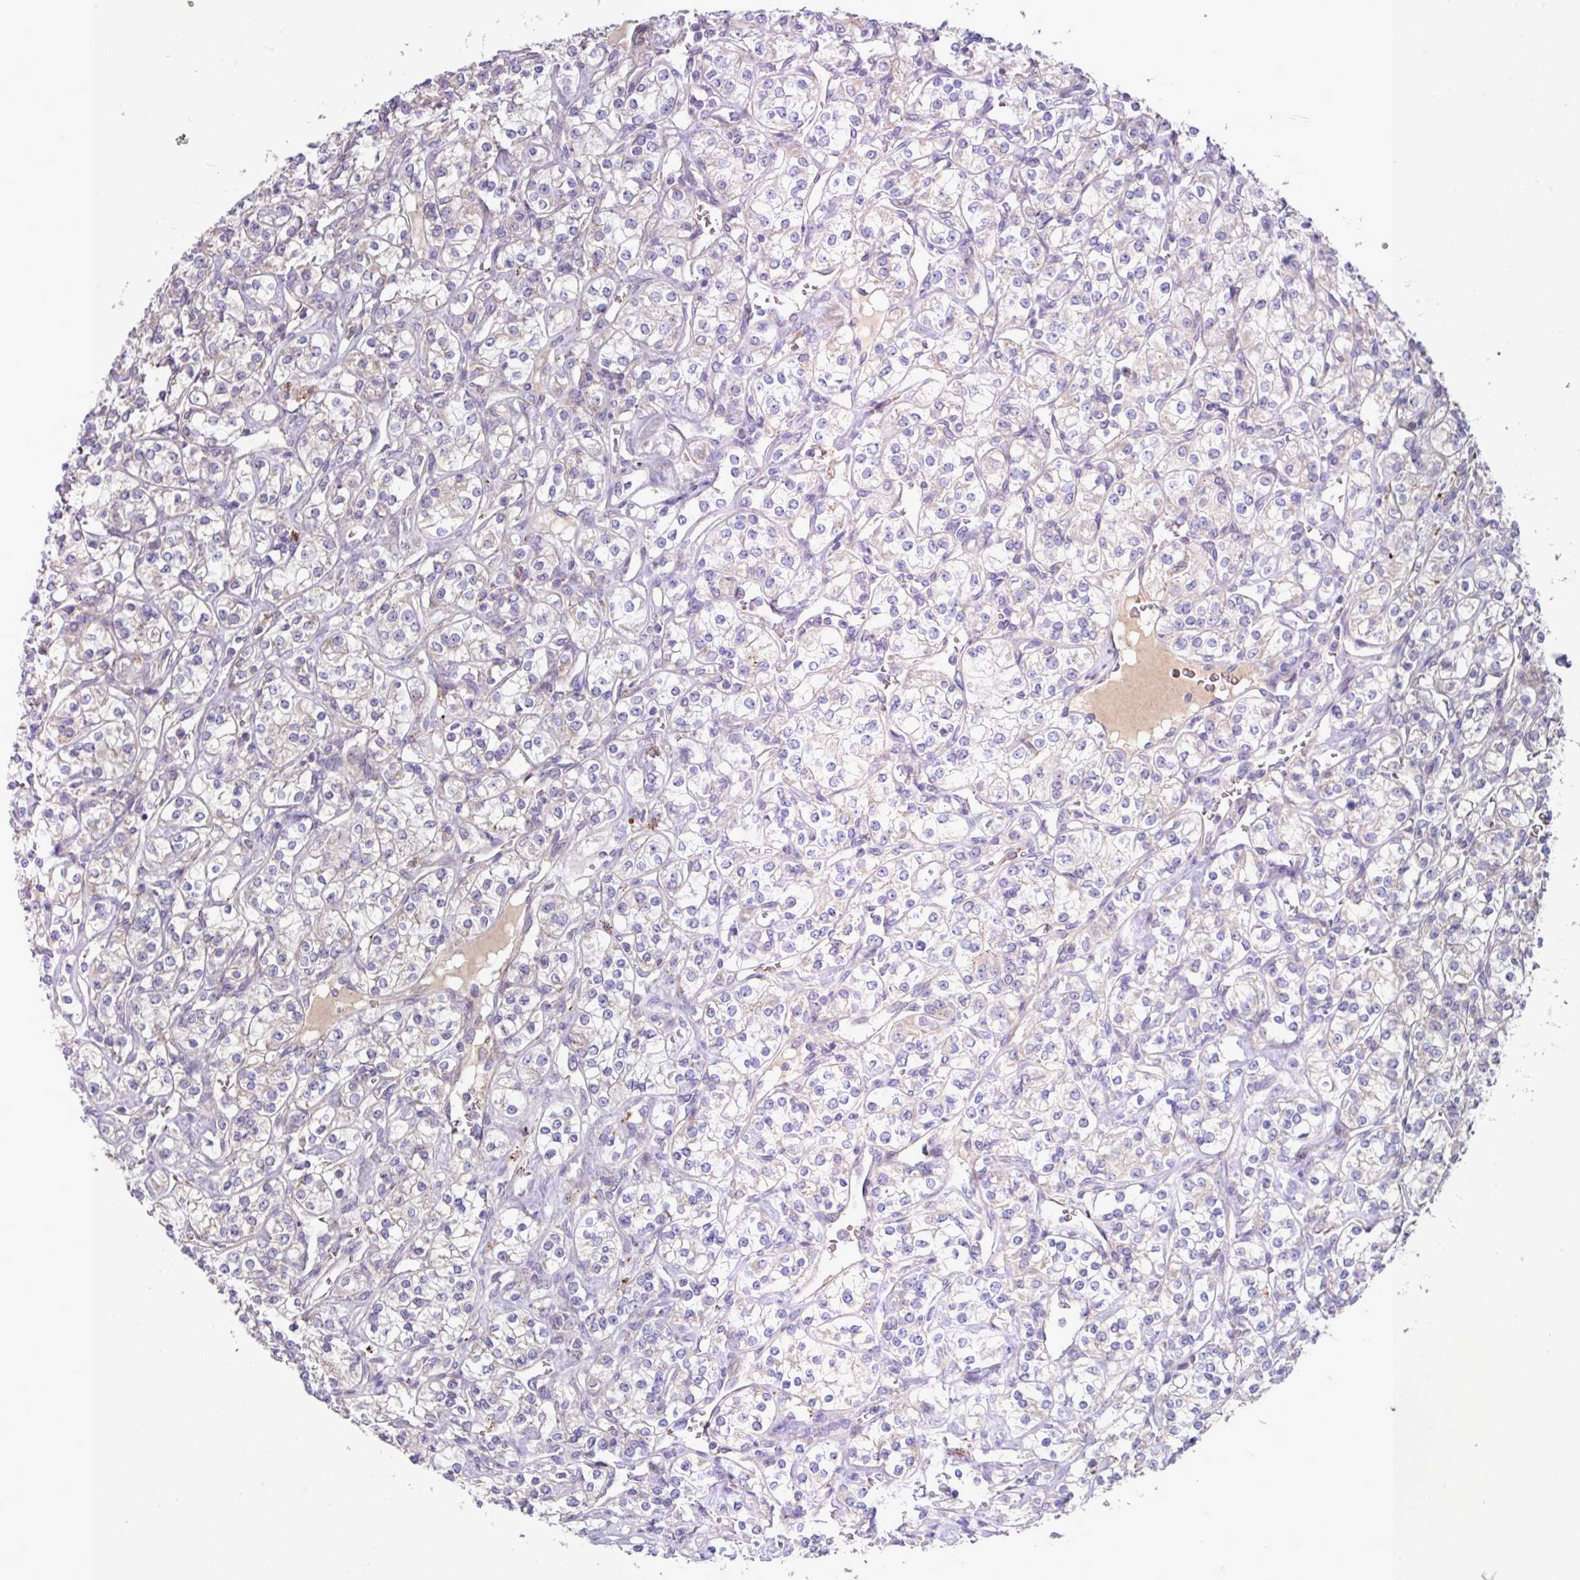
{"staining": {"intensity": "negative", "quantity": "none", "location": "none"}, "tissue": "renal cancer", "cell_type": "Tumor cells", "image_type": "cancer", "snomed": [{"axis": "morphology", "description": "Adenocarcinoma, NOS"}, {"axis": "topography", "description": "Kidney"}], "caption": "Immunohistochemistry (IHC) of human adenocarcinoma (renal) displays no staining in tumor cells.", "gene": "IQCJ", "patient": {"sex": "male", "age": 77}}